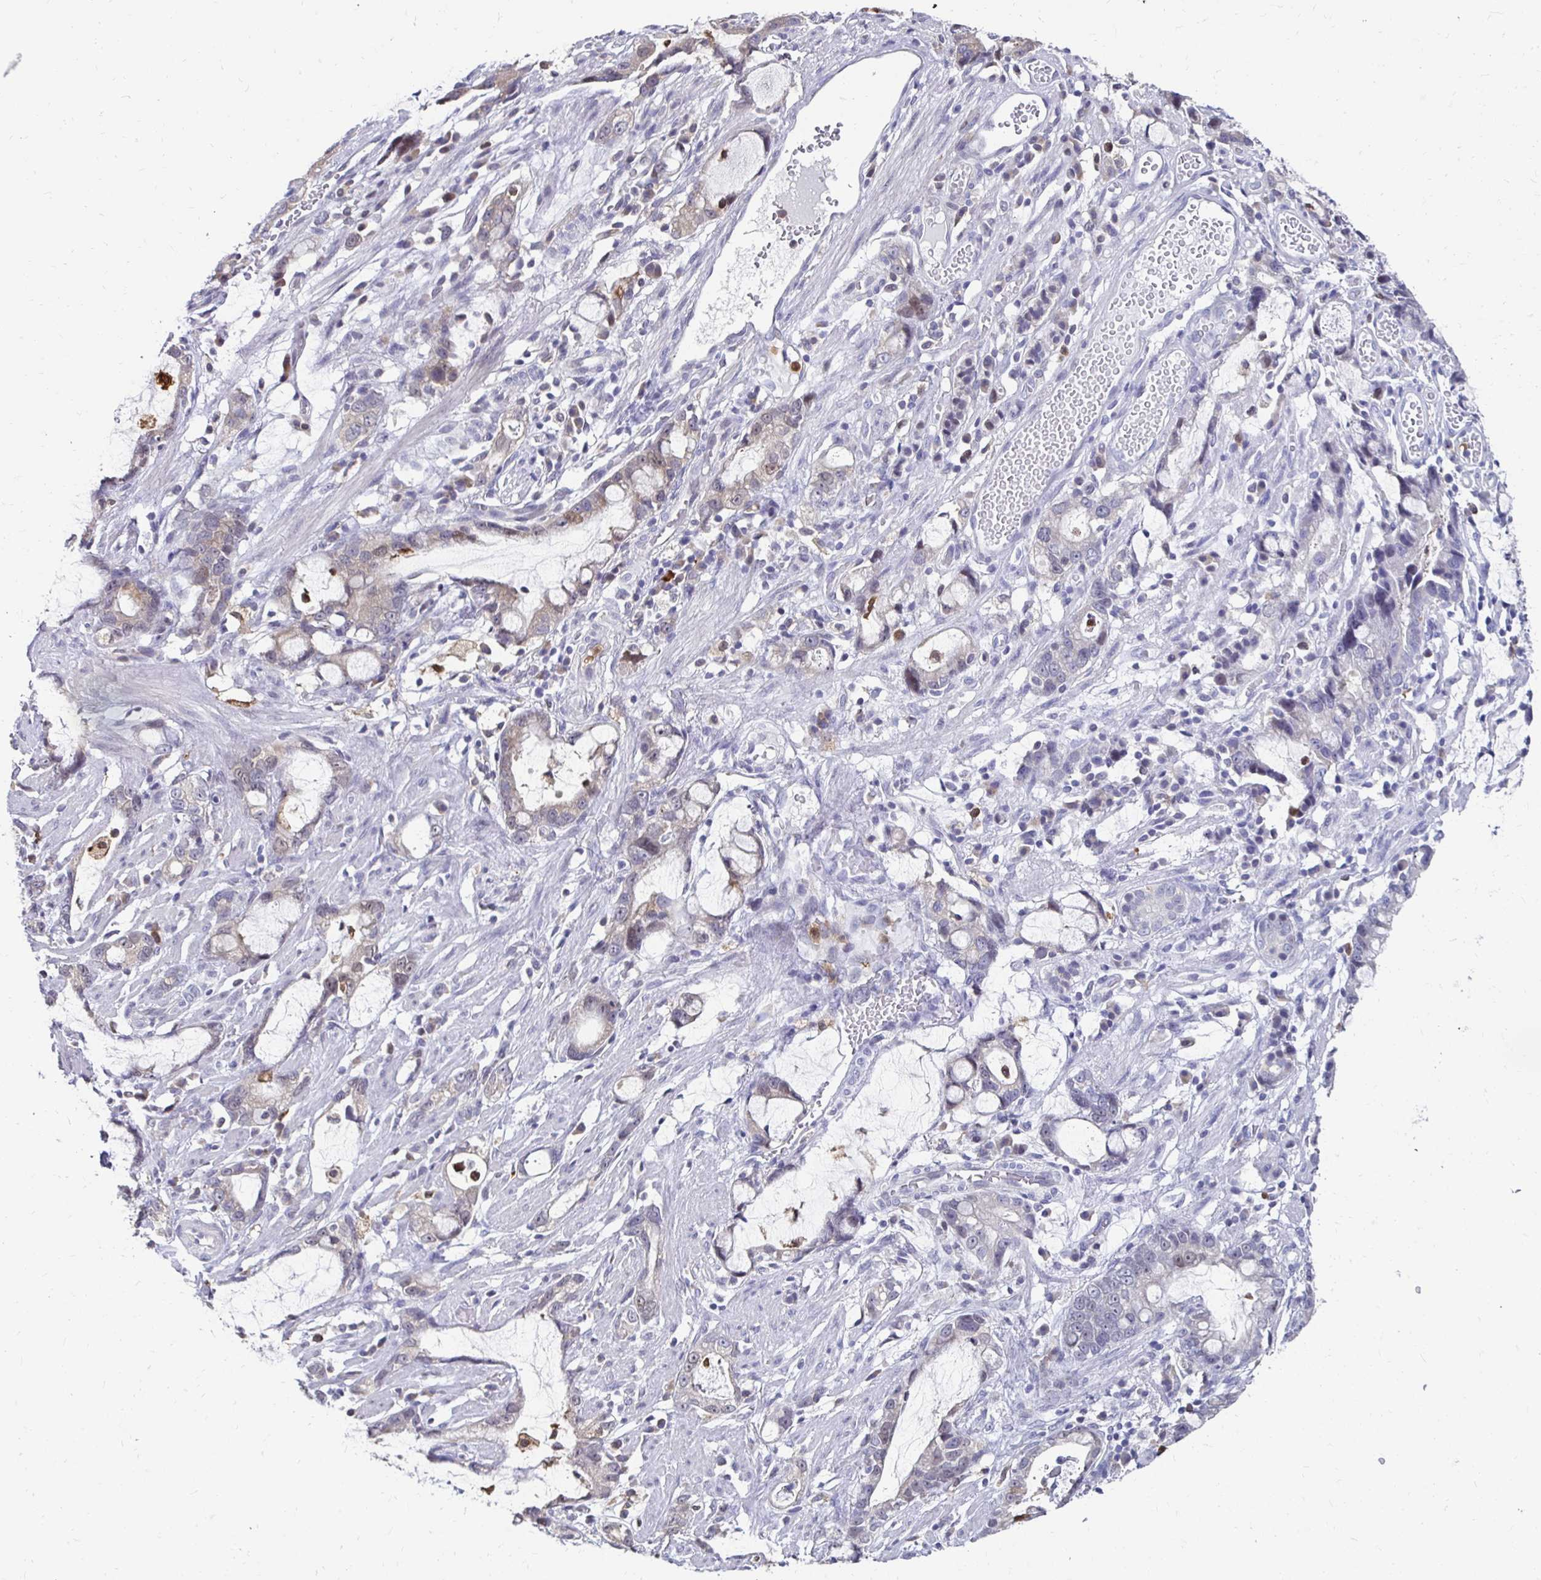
{"staining": {"intensity": "weak", "quantity": "<25%", "location": "cytoplasmic/membranous"}, "tissue": "stomach cancer", "cell_type": "Tumor cells", "image_type": "cancer", "snomed": [{"axis": "morphology", "description": "Adenocarcinoma, NOS"}, {"axis": "topography", "description": "Stomach"}], "caption": "Immunohistochemistry (IHC) micrograph of human stomach cancer (adenocarcinoma) stained for a protein (brown), which demonstrates no staining in tumor cells.", "gene": "PADI2", "patient": {"sex": "male", "age": 55}}